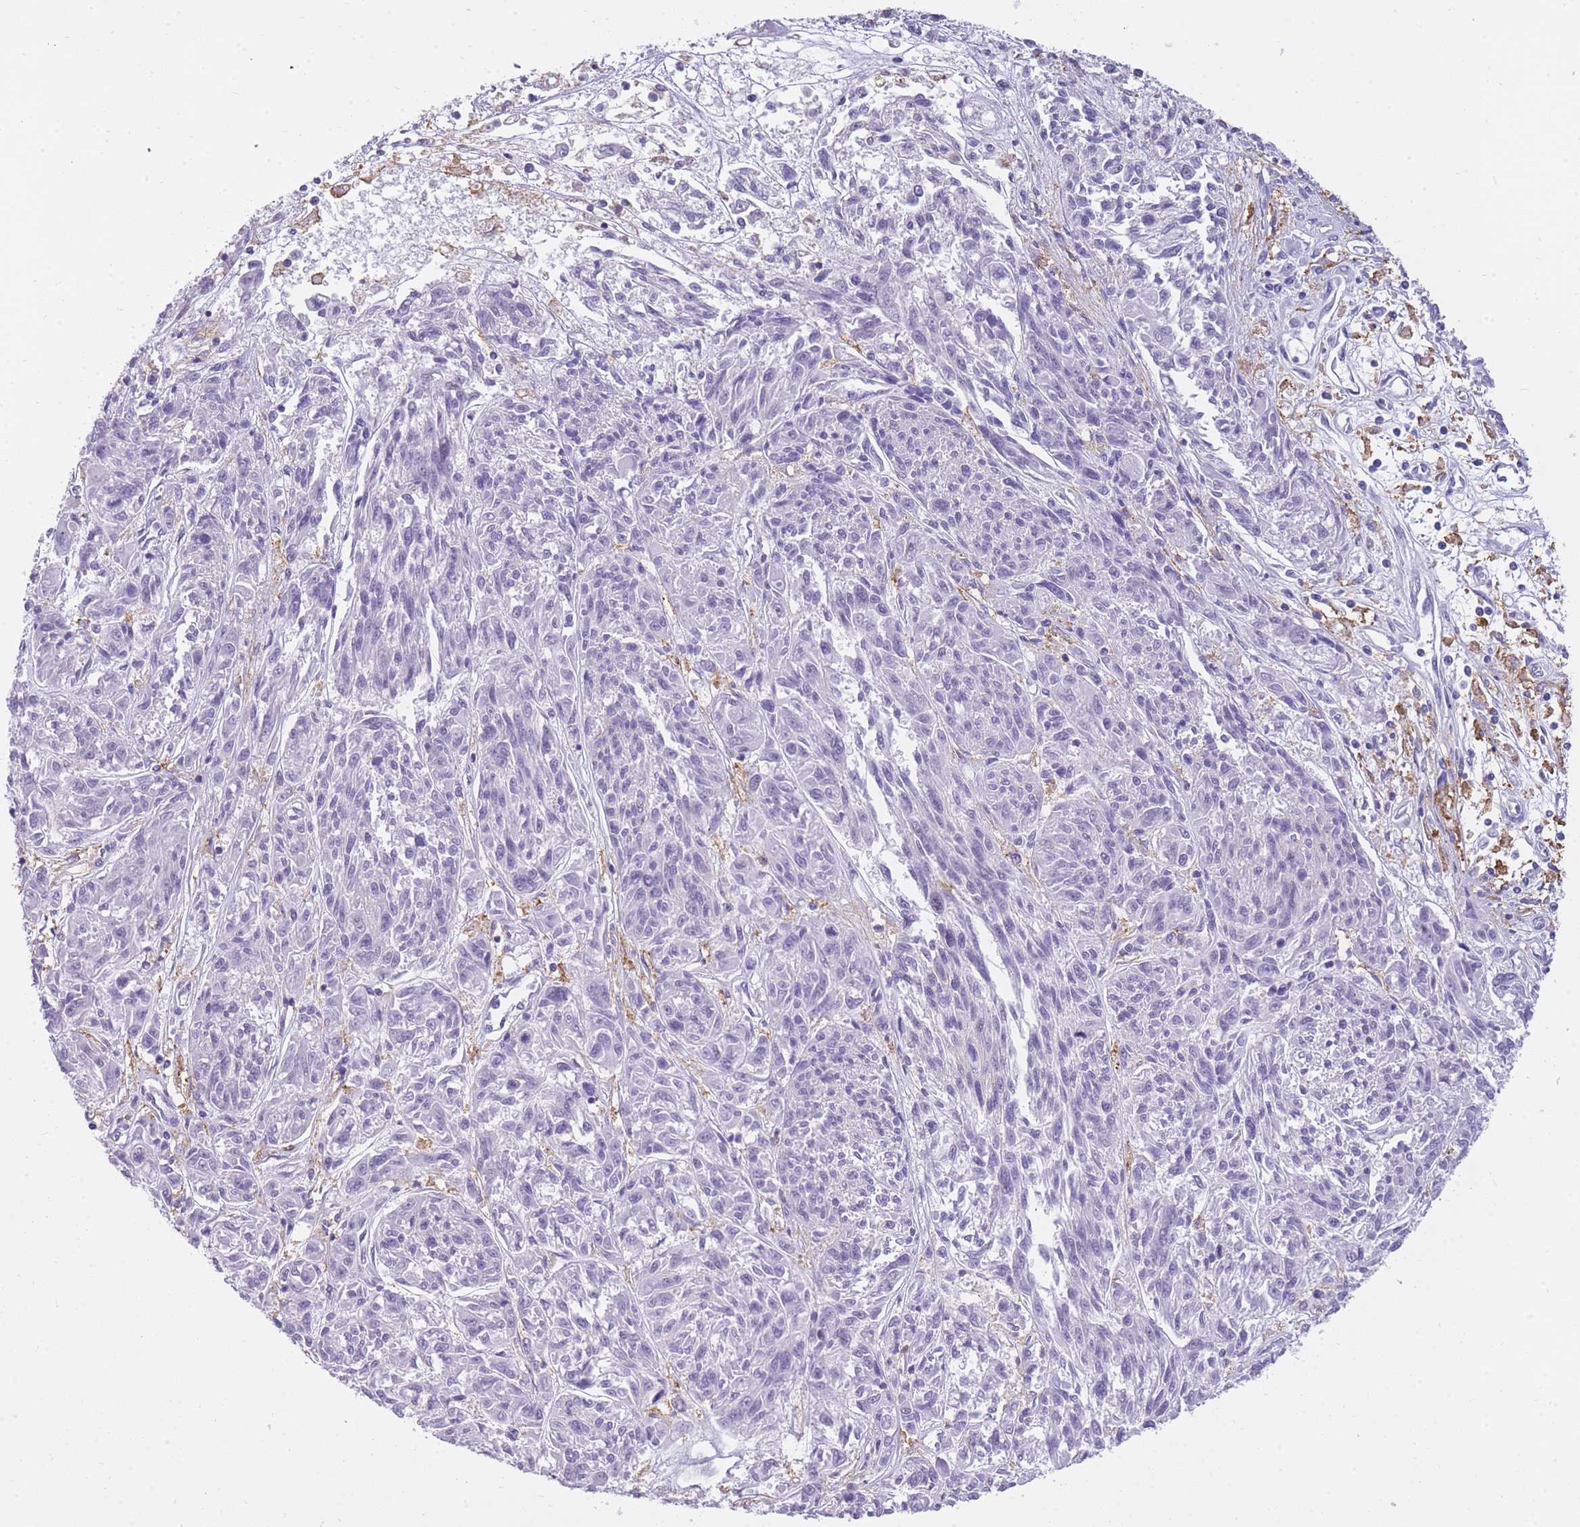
{"staining": {"intensity": "negative", "quantity": "none", "location": "none"}, "tissue": "melanoma", "cell_type": "Tumor cells", "image_type": "cancer", "snomed": [{"axis": "morphology", "description": "Malignant melanoma, NOS"}, {"axis": "topography", "description": "Skin"}], "caption": "High magnification brightfield microscopy of melanoma stained with DAB (3,3'-diaminobenzidine) (brown) and counterstained with hematoxylin (blue): tumor cells show no significant expression.", "gene": "RADX", "patient": {"sex": "male", "age": 53}}